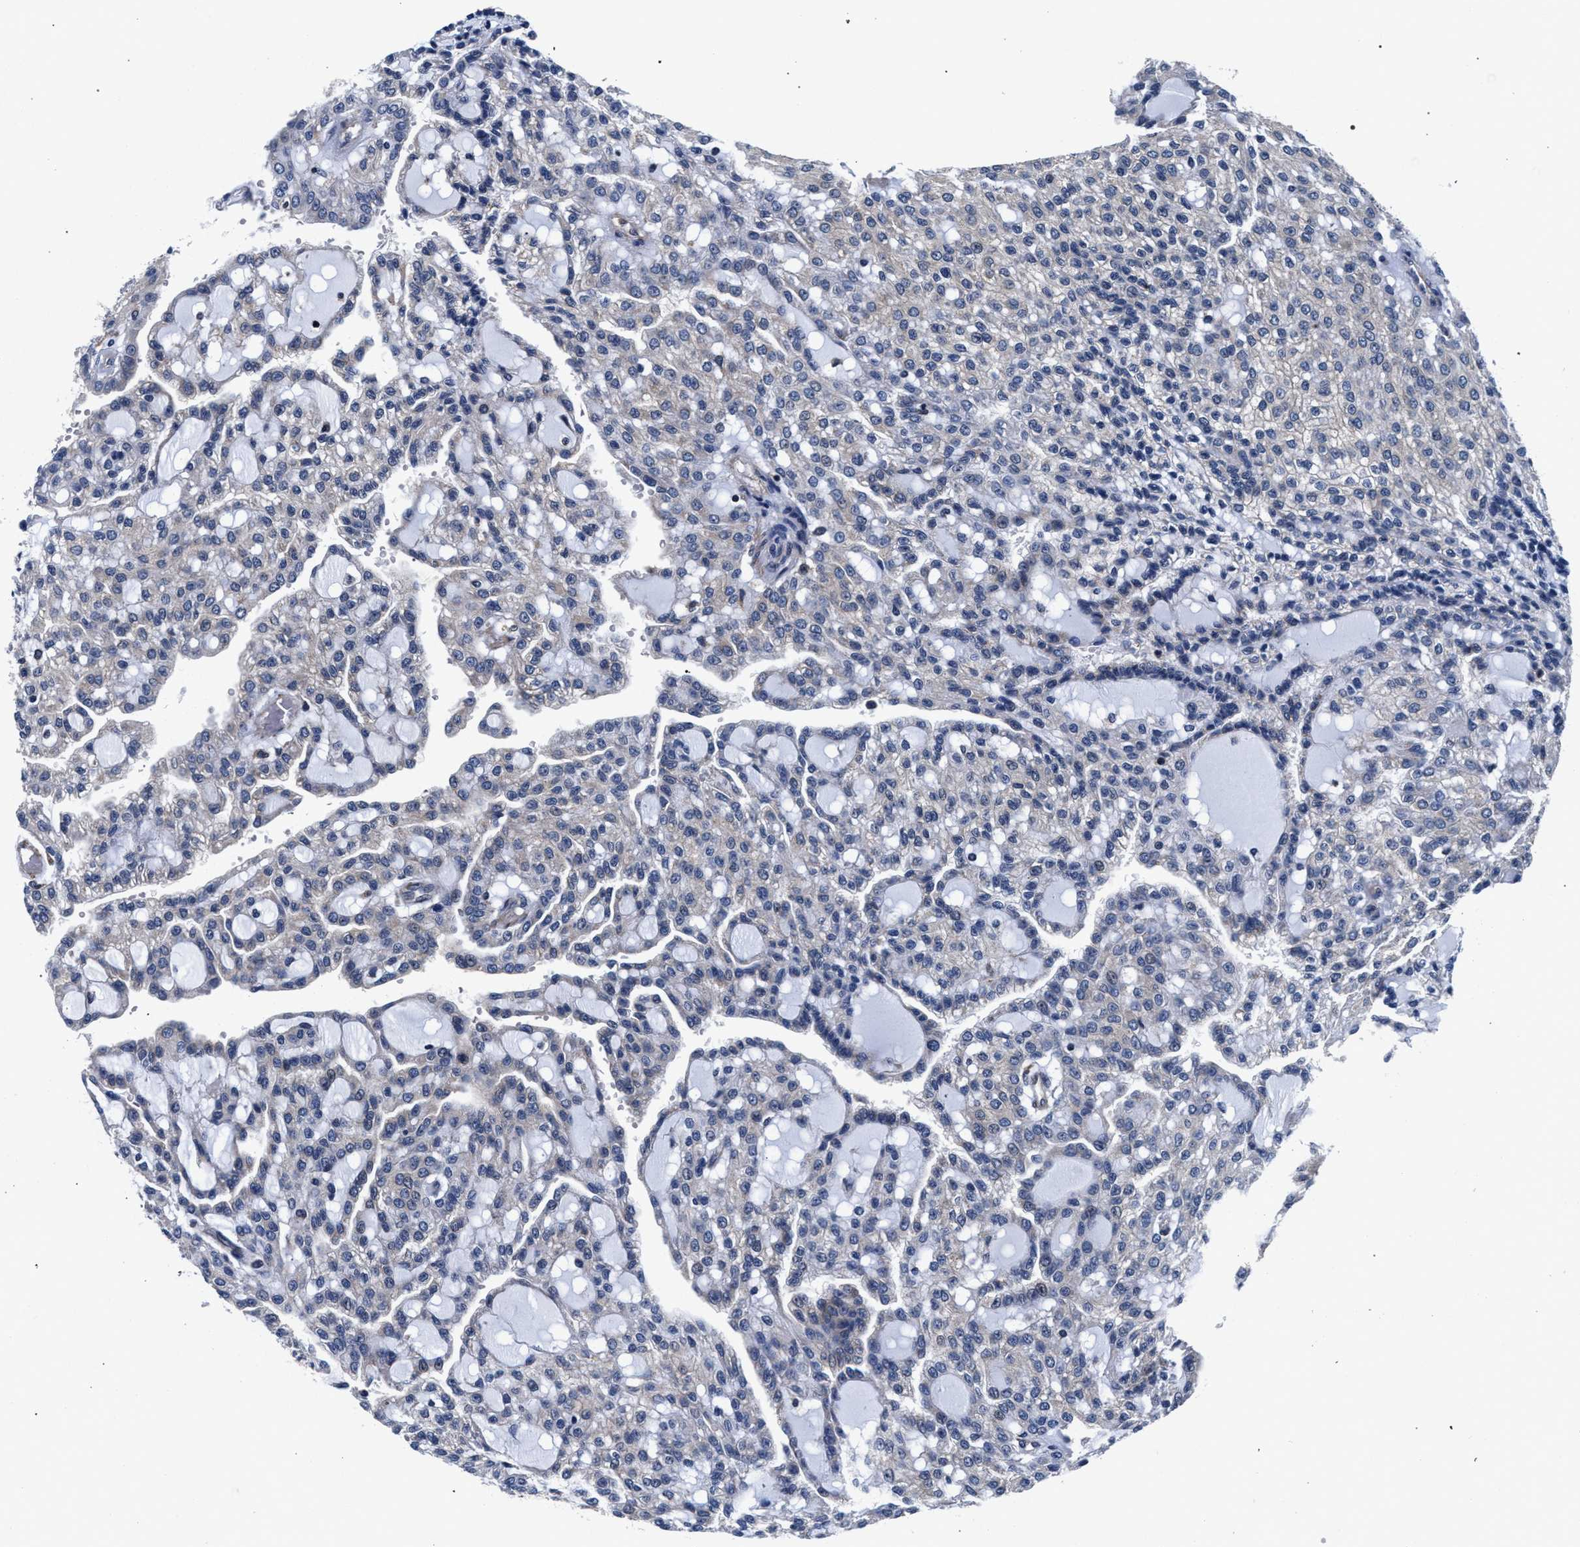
{"staining": {"intensity": "negative", "quantity": "none", "location": "none"}, "tissue": "renal cancer", "cell_type": "Tumor cells", "image_type": "cancer", "snomed": [{"axis": "morphology", "description": "Adenocarcinoma, NOS"}, {"axis": "topography", "description": "Kidney"}], "caption": "An IHC image of renal adenocarcinoma is shown. There is no staining in tumor cells of renal adenocarcinoma.", "gene": "LASP1", "patient": {"sex": "male", "age": 63}}